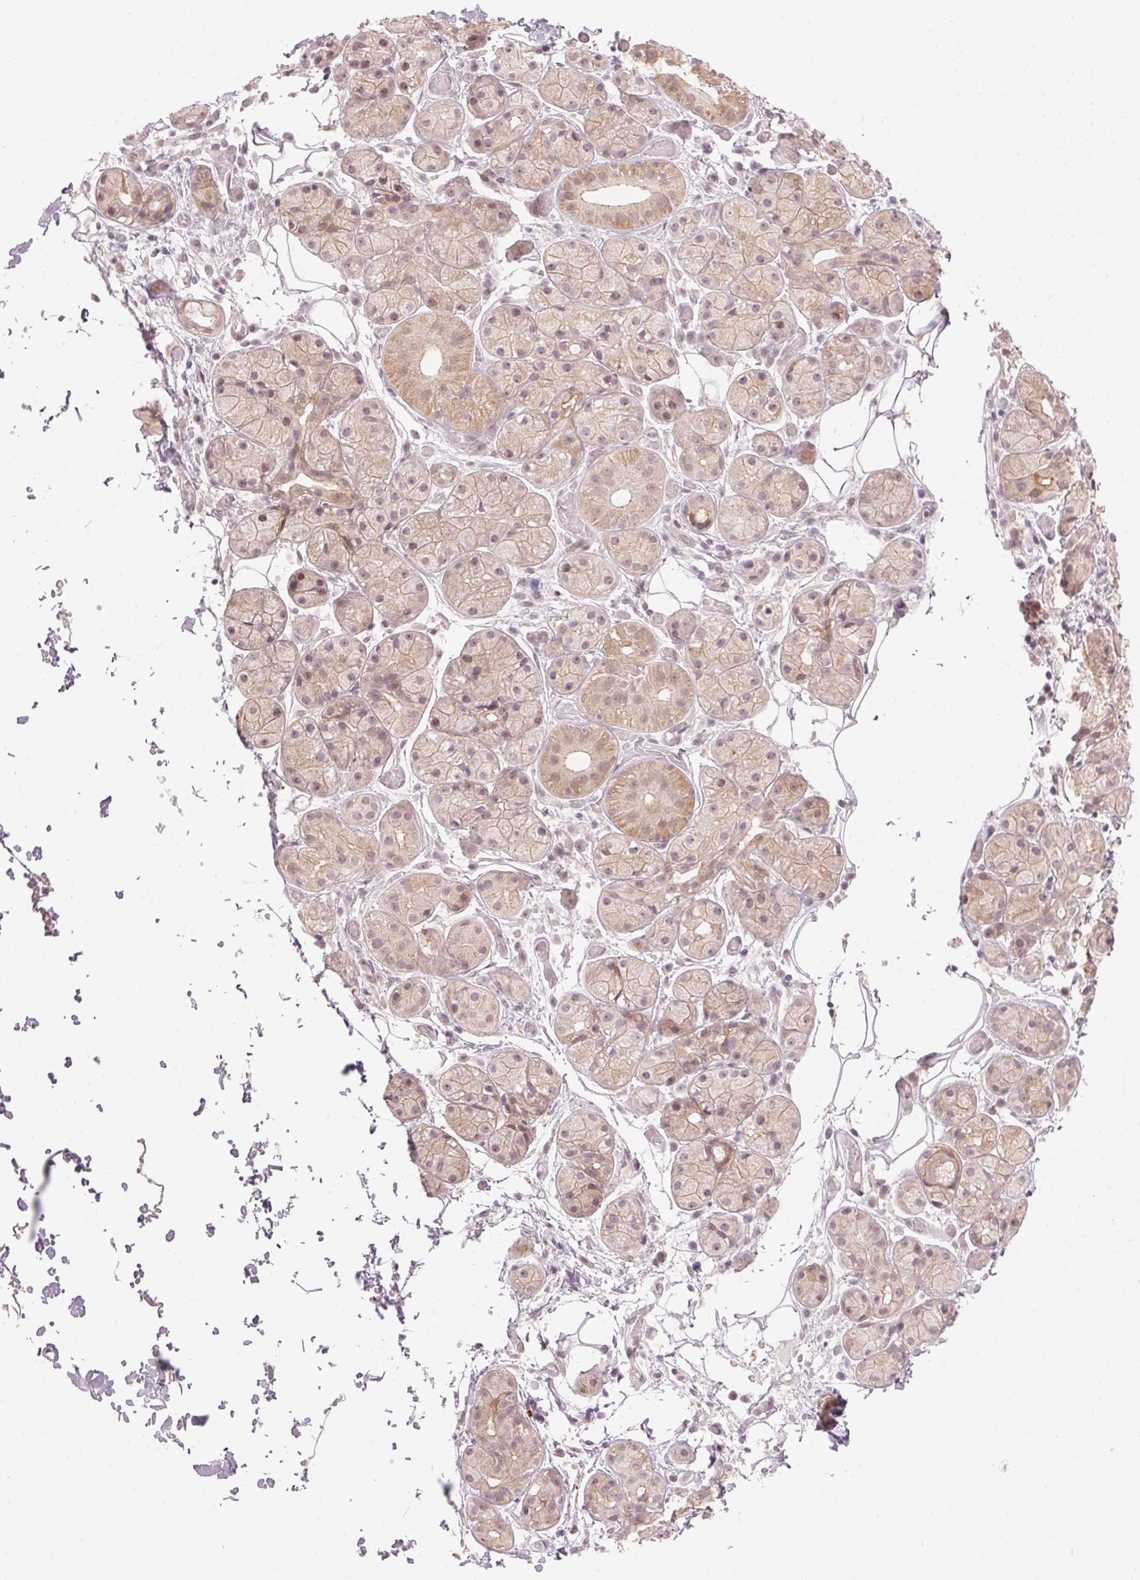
{"staining": {"intensity": "weak", "quantity": "25%-75%", "location": "cytoplasmic/membranous,nuclear"}, "tissue": "salivary gland", "cell_type": "Glandular cells", "image_type": "normal", "snomed": [{"axis": "morphology", "description": "Normal tissue, NOS"}, {"axis": "topography", "description": "Salivary gland"}, {"axis": "topography", "description": "Peripheral nerve tissue"}], "caption": "Brown immunohistochemical staining in unremarkable salivary gland displays weak cytoplasmic/membranous,nuclear expression in about 25%-75% of glandular cells.", "gene": "TMED6", "patient": {"sex": "male", "age": 71}}